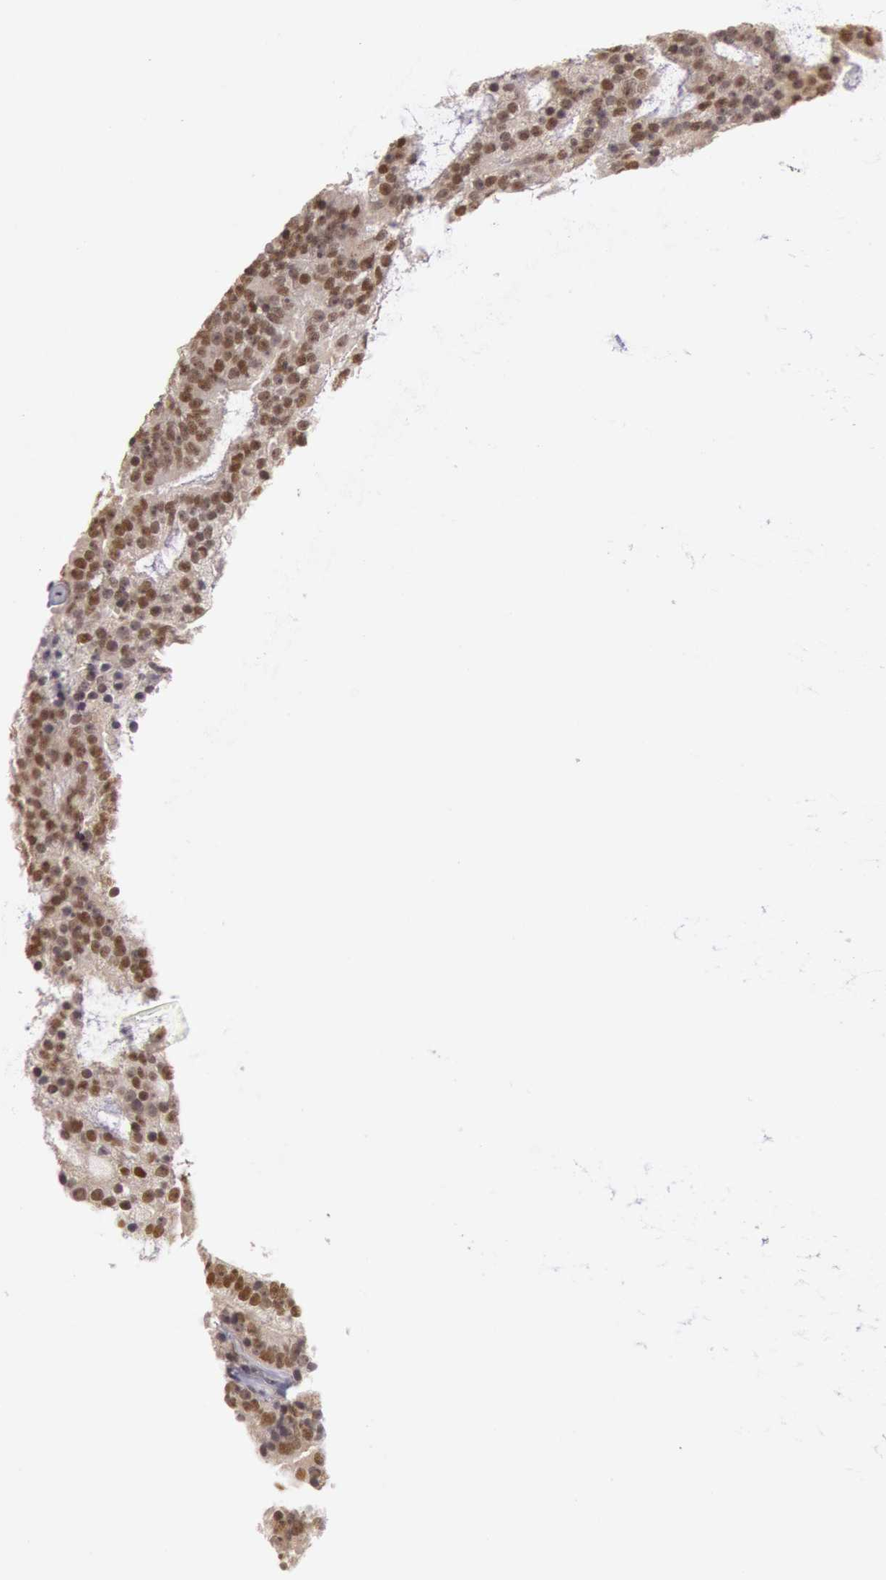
{"staining": {"intensity": "strong", "quantity": ">75%", "location": "nuclear"}, "tissue": "prostate cancer", "cell_type": "Tumor cells", "image_type": "cancer", "snomed": [{"axis": "morphology", "description": "Adenocarcinoma, Medium grade"}, {"axis": "topography", "description": "Prostate"}], "caption": "Immunohistochemistry image of prostate cancer stained for a protein (brown), which reveals high levels of strong nuclear expression in approximately >75% of tumor cells.", "gene": "ESS2", "patient": {"sex": "male", "age": 65}}